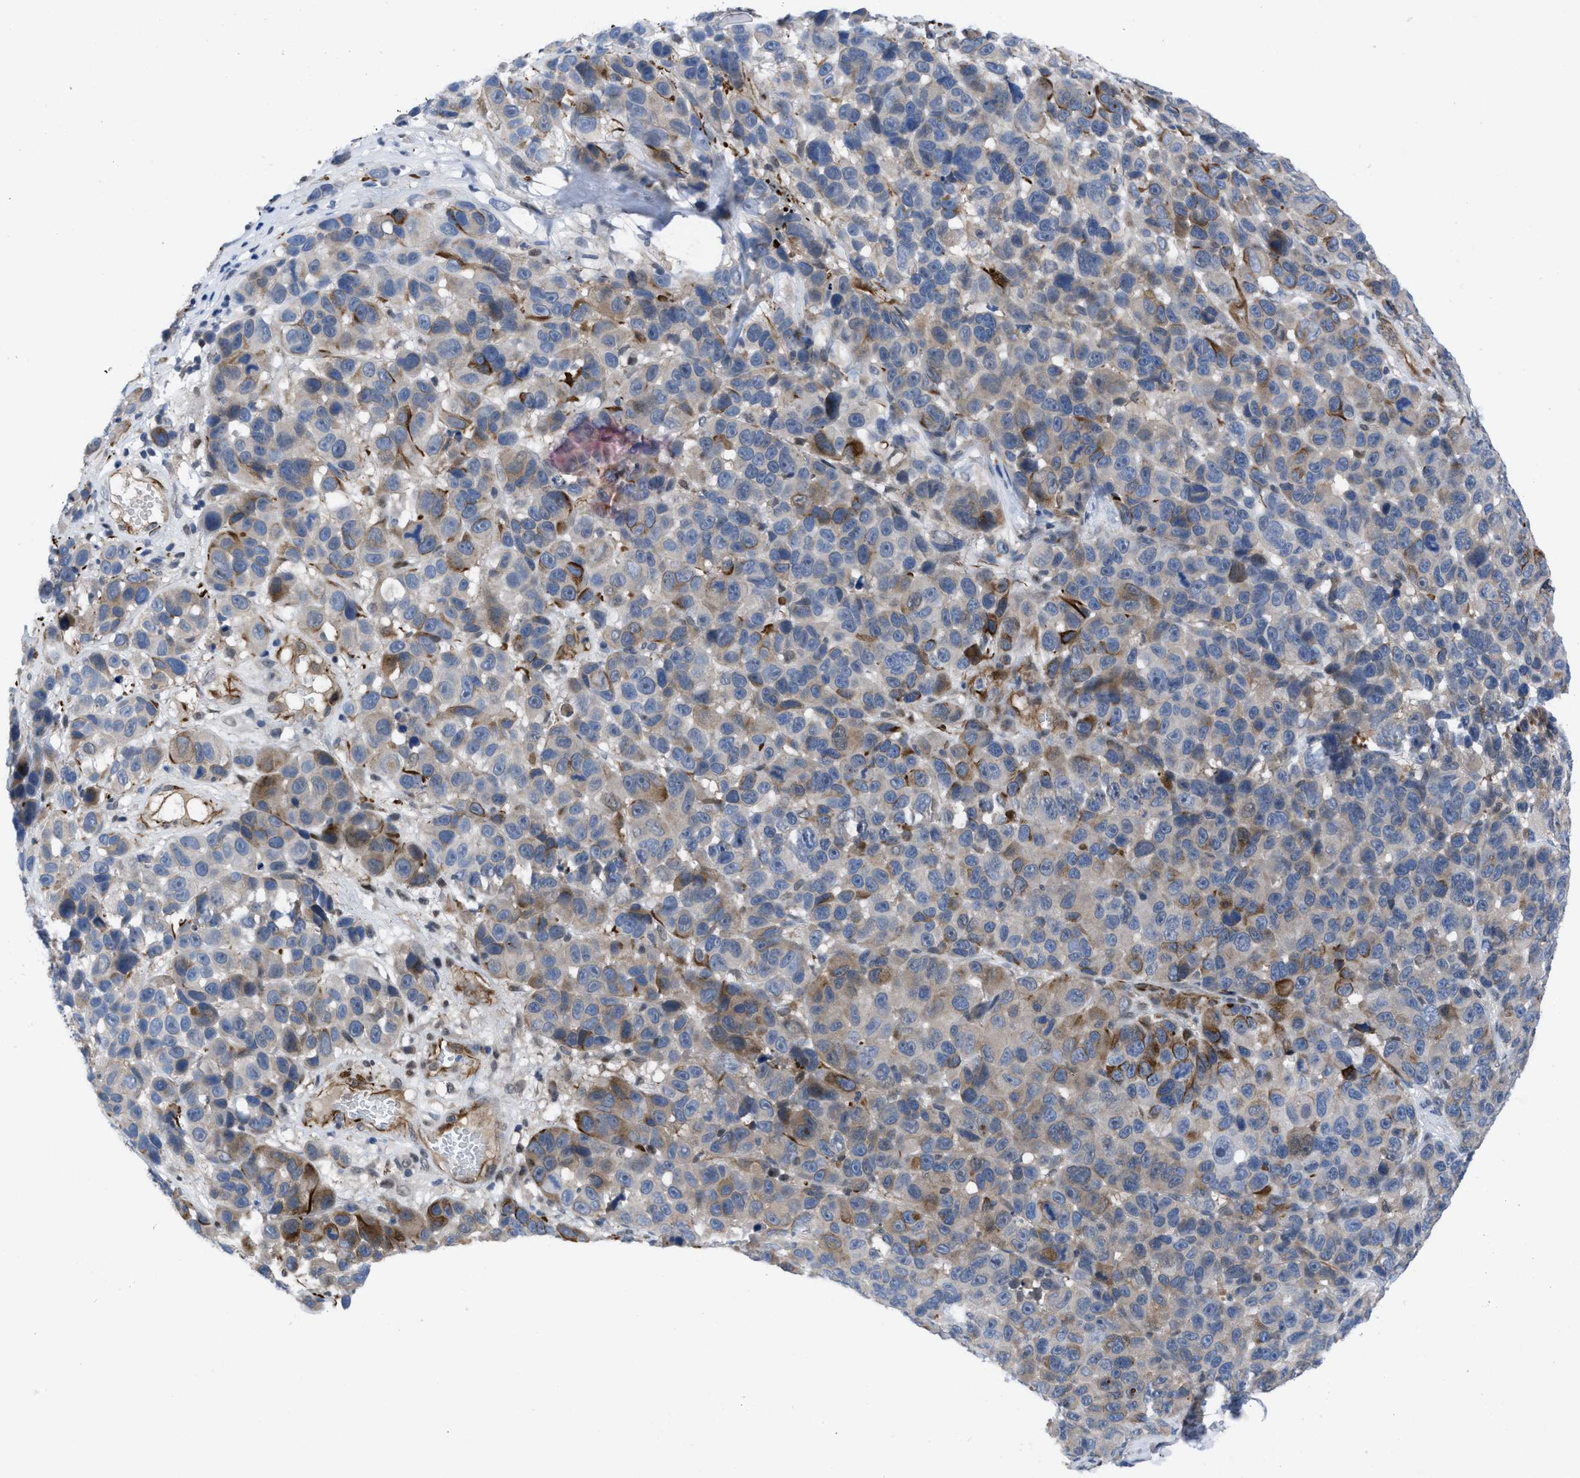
{"staining": {"intensity": "moderate", "quantity": "<25%", "location": "cytoplasmic/membranous"}, "tissue": "melanoma", "cell_type": "Tumor cells", "image_type": "cancer", "snomed": [{"axis": "morphology", "description": "Malignant melanoma, NOS"}, {"axis": "topography", "description": "Skin"}], "caption": "Malignant melanoma stained with a protein marker exhibits moderate staining in tumor cells.", "gene": "IL17RE", "patient": {"sex": "male", "age": 53}}